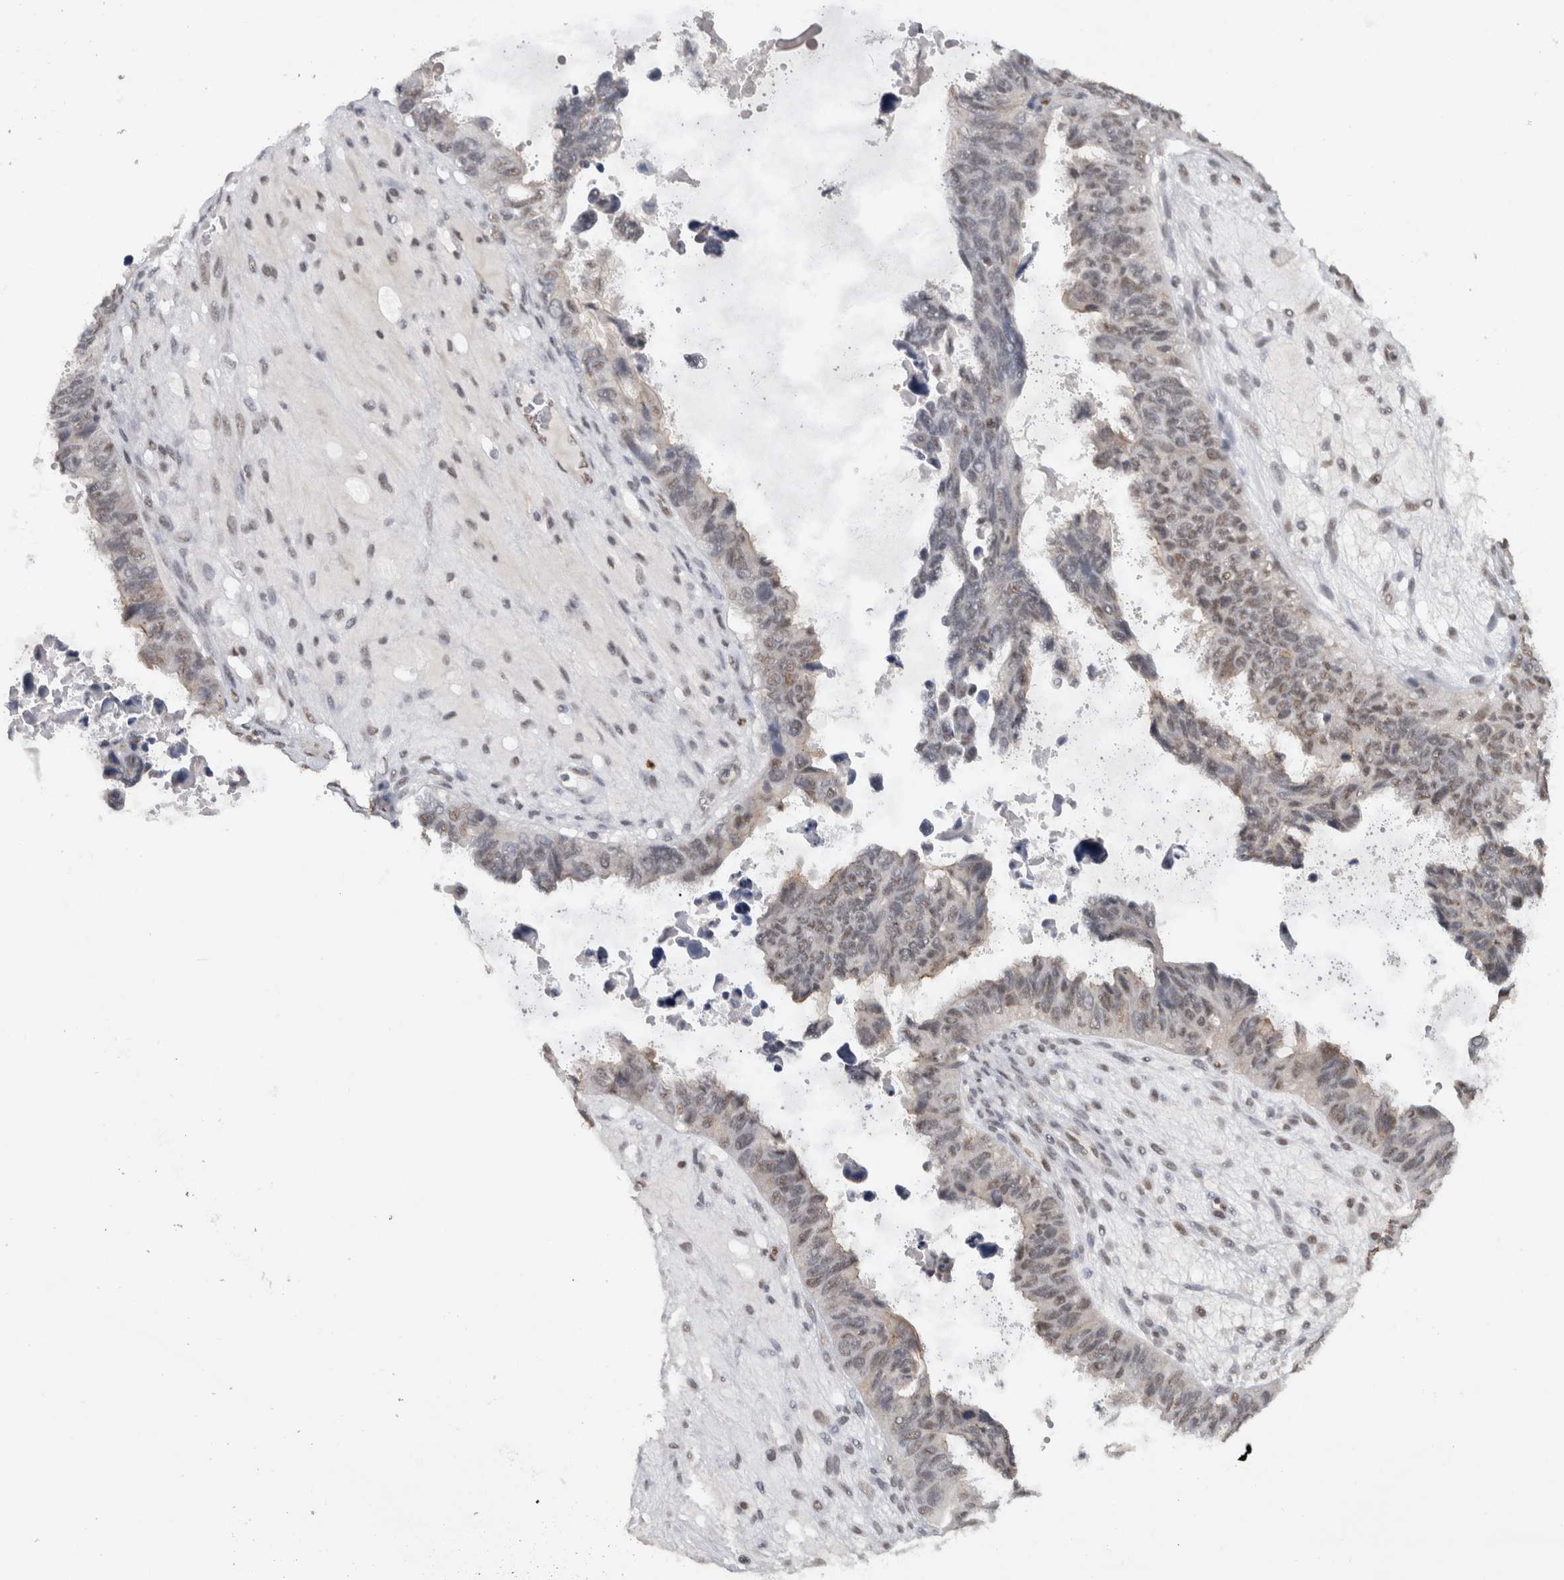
{"staining": {"intensity": "weak", "quantity": "<25%", "location": "nuclear"}, "tissue": "ovarian cancer", "cell_type": "Tumor cells", "image_type": "cancer", "snomed": [{"axis": "morphology", "description": "Cystadenocarcinoma, serous, NOS"}, {"axis": "topography", "description": "Ovary"}], "caption": "DAB (3,3'-diaminobenzidine) immunohistochemical staining of human ovarian serous cystadenocarcinoma shows no significant positivity in tumor cells. (Brightfield microscopy of DAB (3,3'-diaminobenzidine) IHC at high magnification).", "gene": "RPS6KA2", "patient": {"sex": "female", "age": 79}}